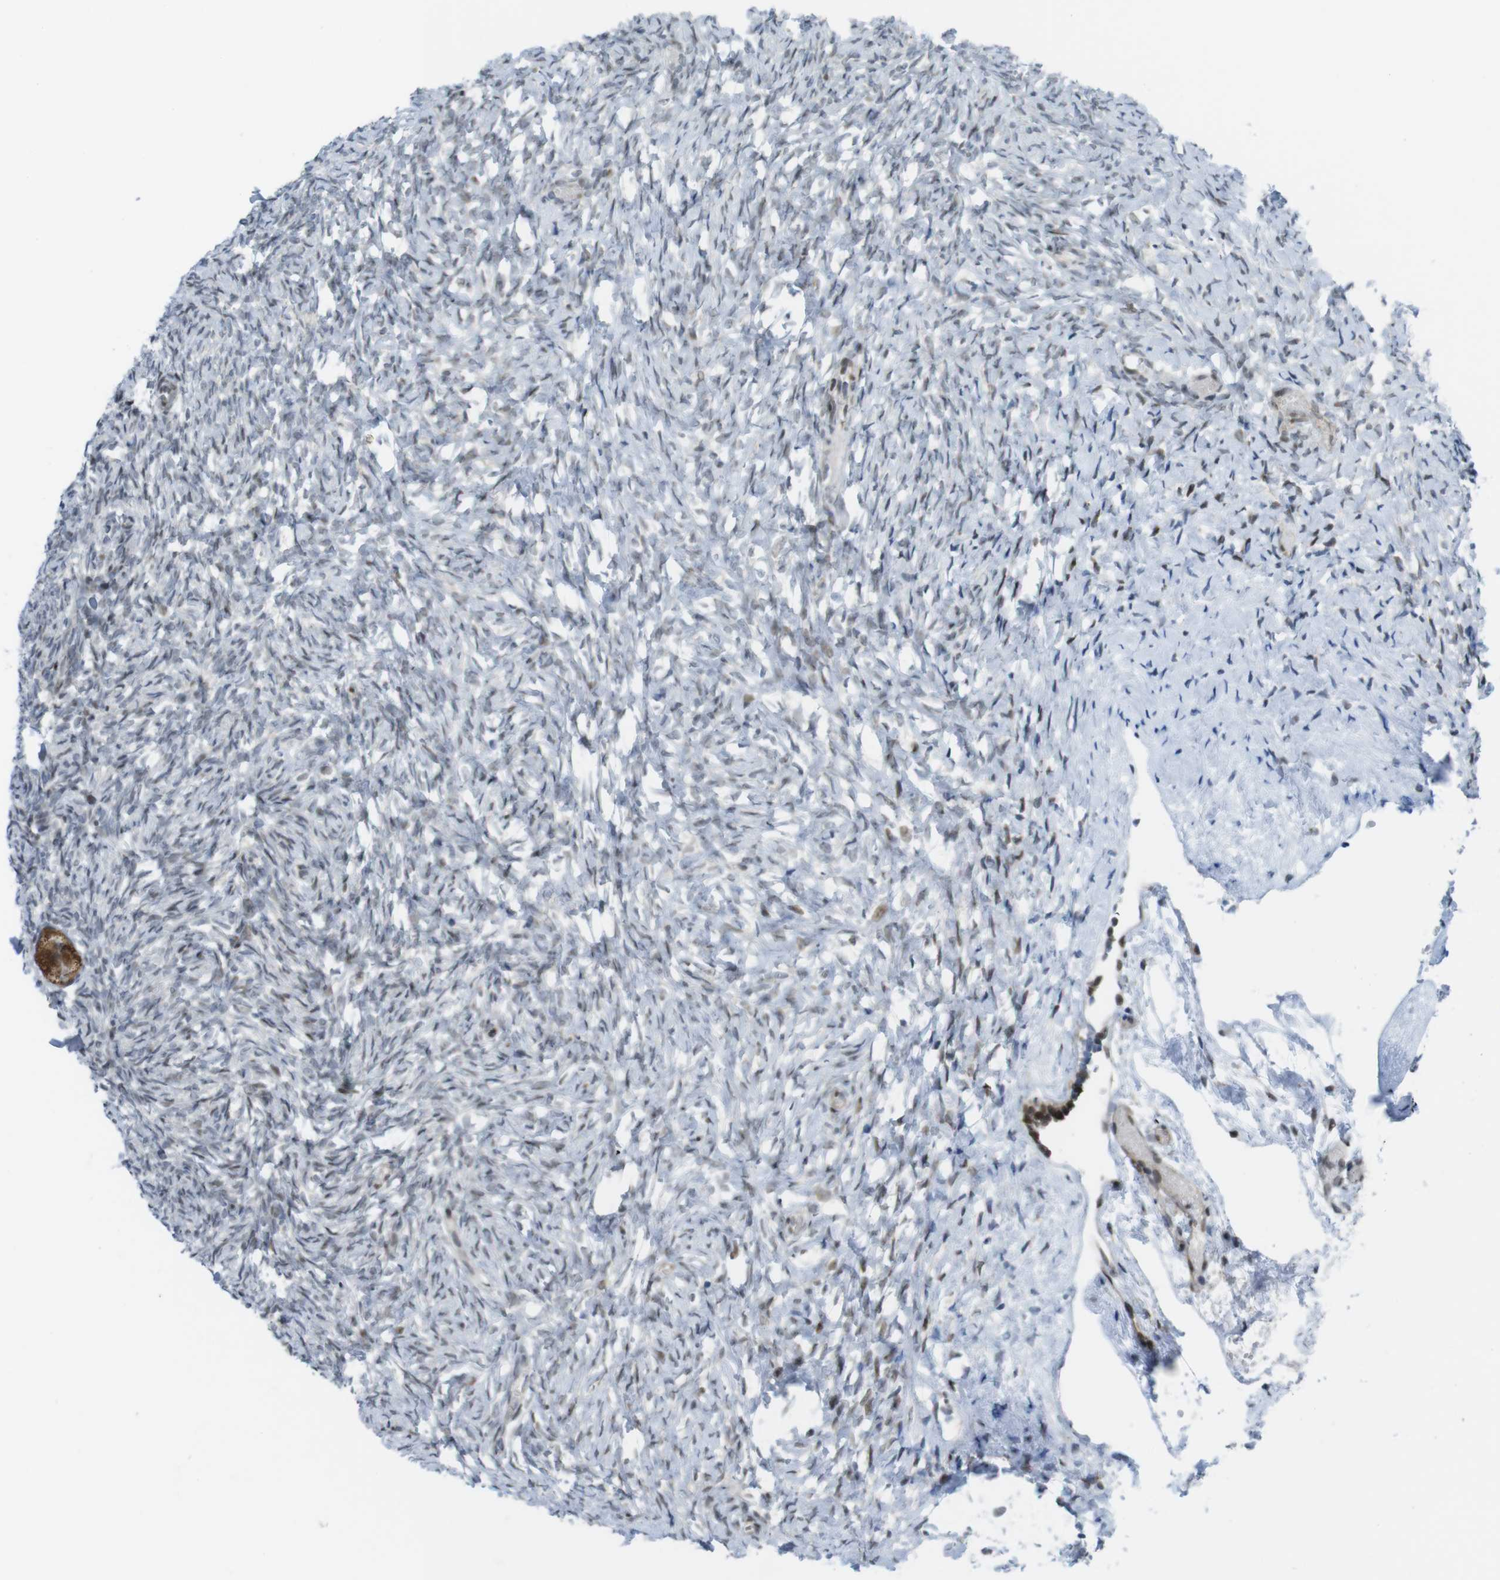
{"staining": {"intensity": "strong", "quantity": ">75%", "location": "cytoplasmic/membranous"}, "tissue": "ovary", "cell_type": "Follicle cells", "image_type": "normal", "snomed": [{"axis": "morphology", "description": "Normal tissue, NOS"}, {"axis": "topography", "description": "Ovary"}], "caption": "Immunohistochemical staining of unremarkable human ovary demonstrates >75% levels of strong cytoplasmic/membranous protein staining in about >75% of follicle cells. (DAB = brown stain, brightfield microscopy at high magnification).", "gene": "UBB", "patient": {"sex": "female", "age": 35}}